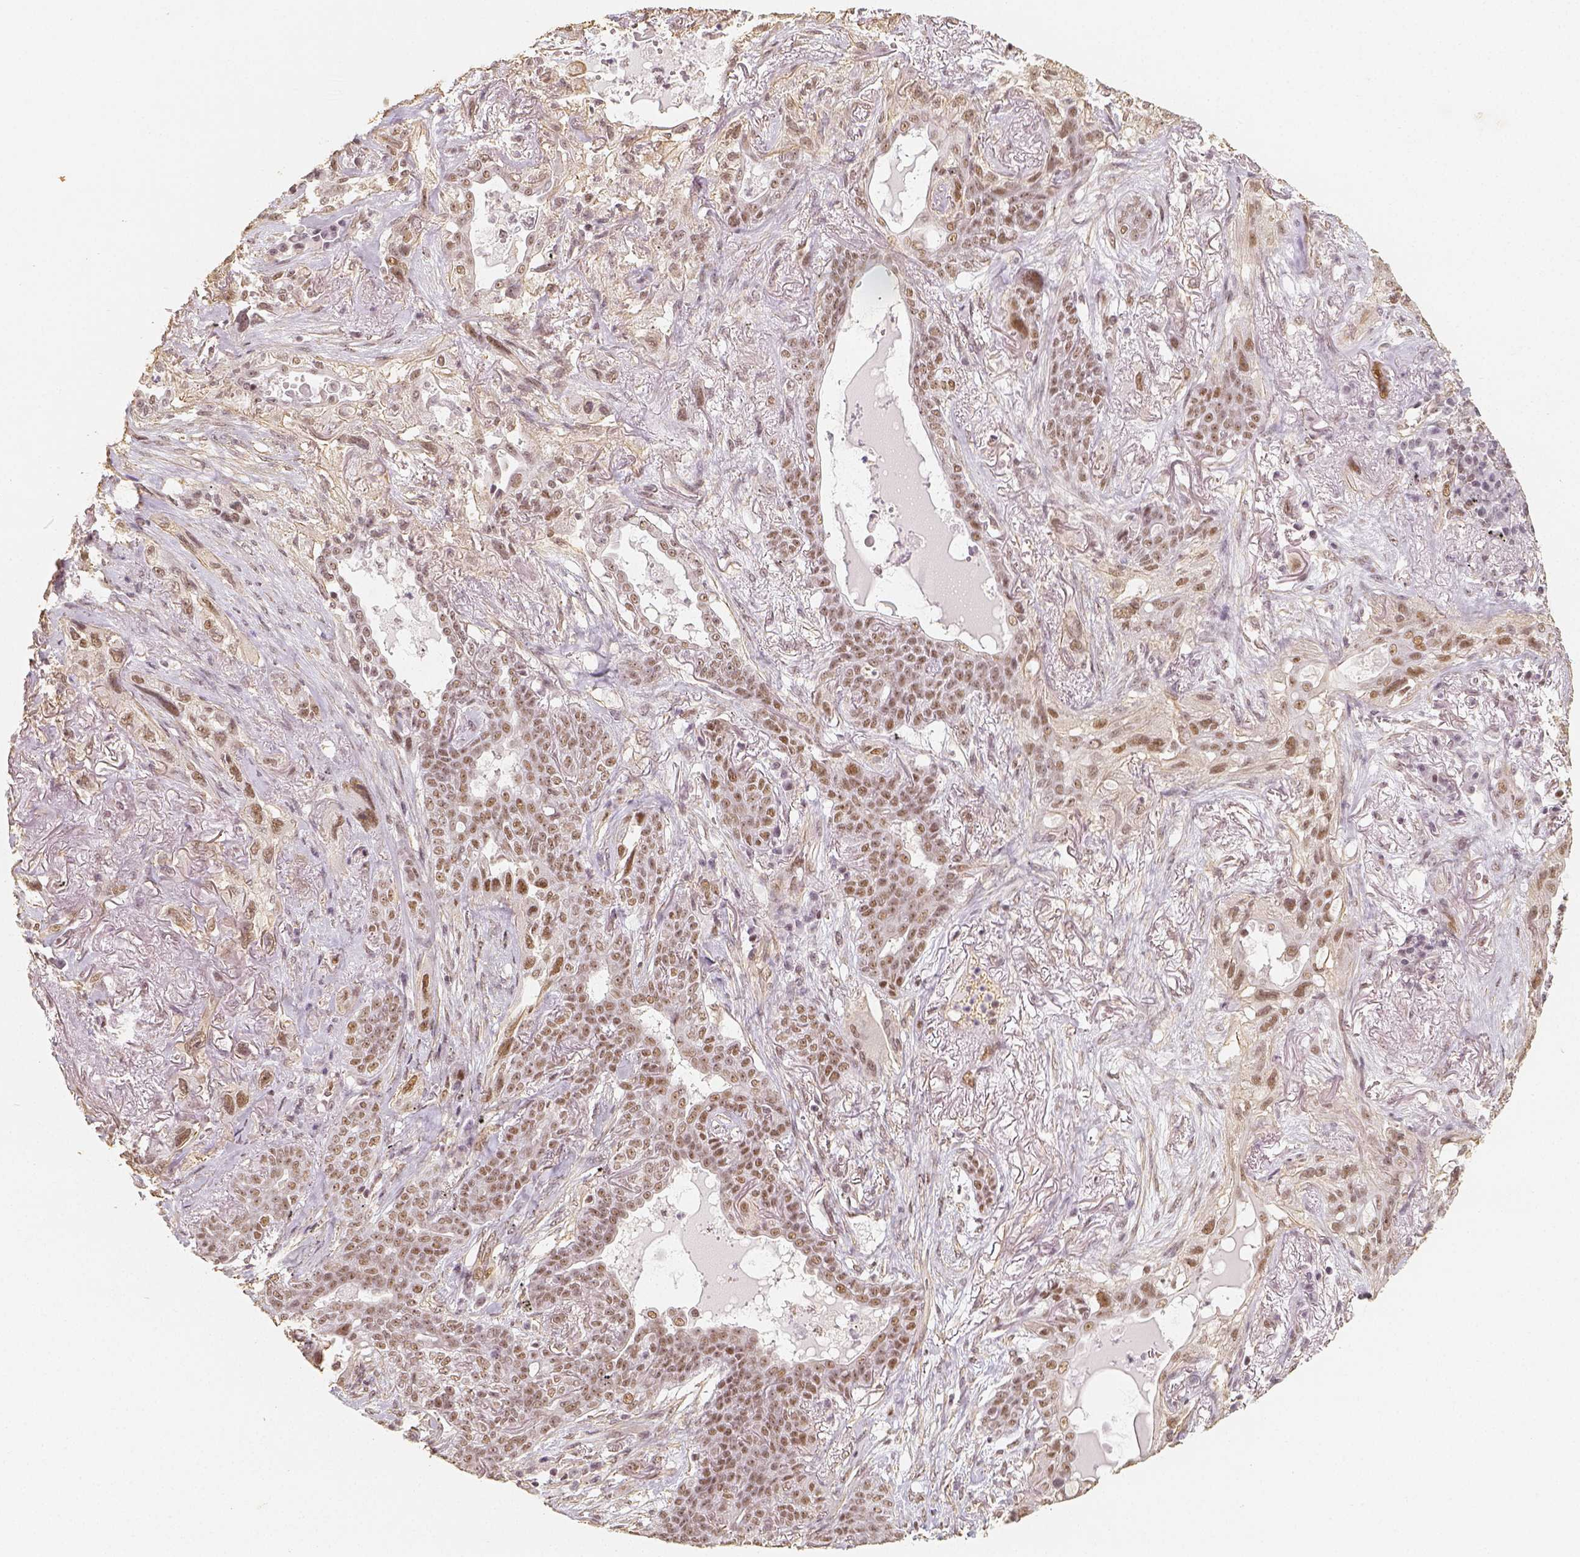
{"staining": {"intensity": "weak", "quantity": ">75%", "location": "nuclear"}, "tissue": "lung cancer", "cell_type": "Tumor cells", "image_type": "cancer", "snomed": [{"axis": "morphology", "description": "Squamous cell carcinoma, NOS"}, {"axis": "topography", "description": "Lung"}], "caption": "Lung cancer (squamous cell carcinoma) stained with immunohistochemistry (IHC) displays weak nuclear positivity in about >75% of tumor cells. (DAB (3,3'-diaminobenzidine) IHC, brown staining for protein, blue staining for nuclei).", "gene": "HDAC1", "patient": {"sex": "female", "age": 70}}